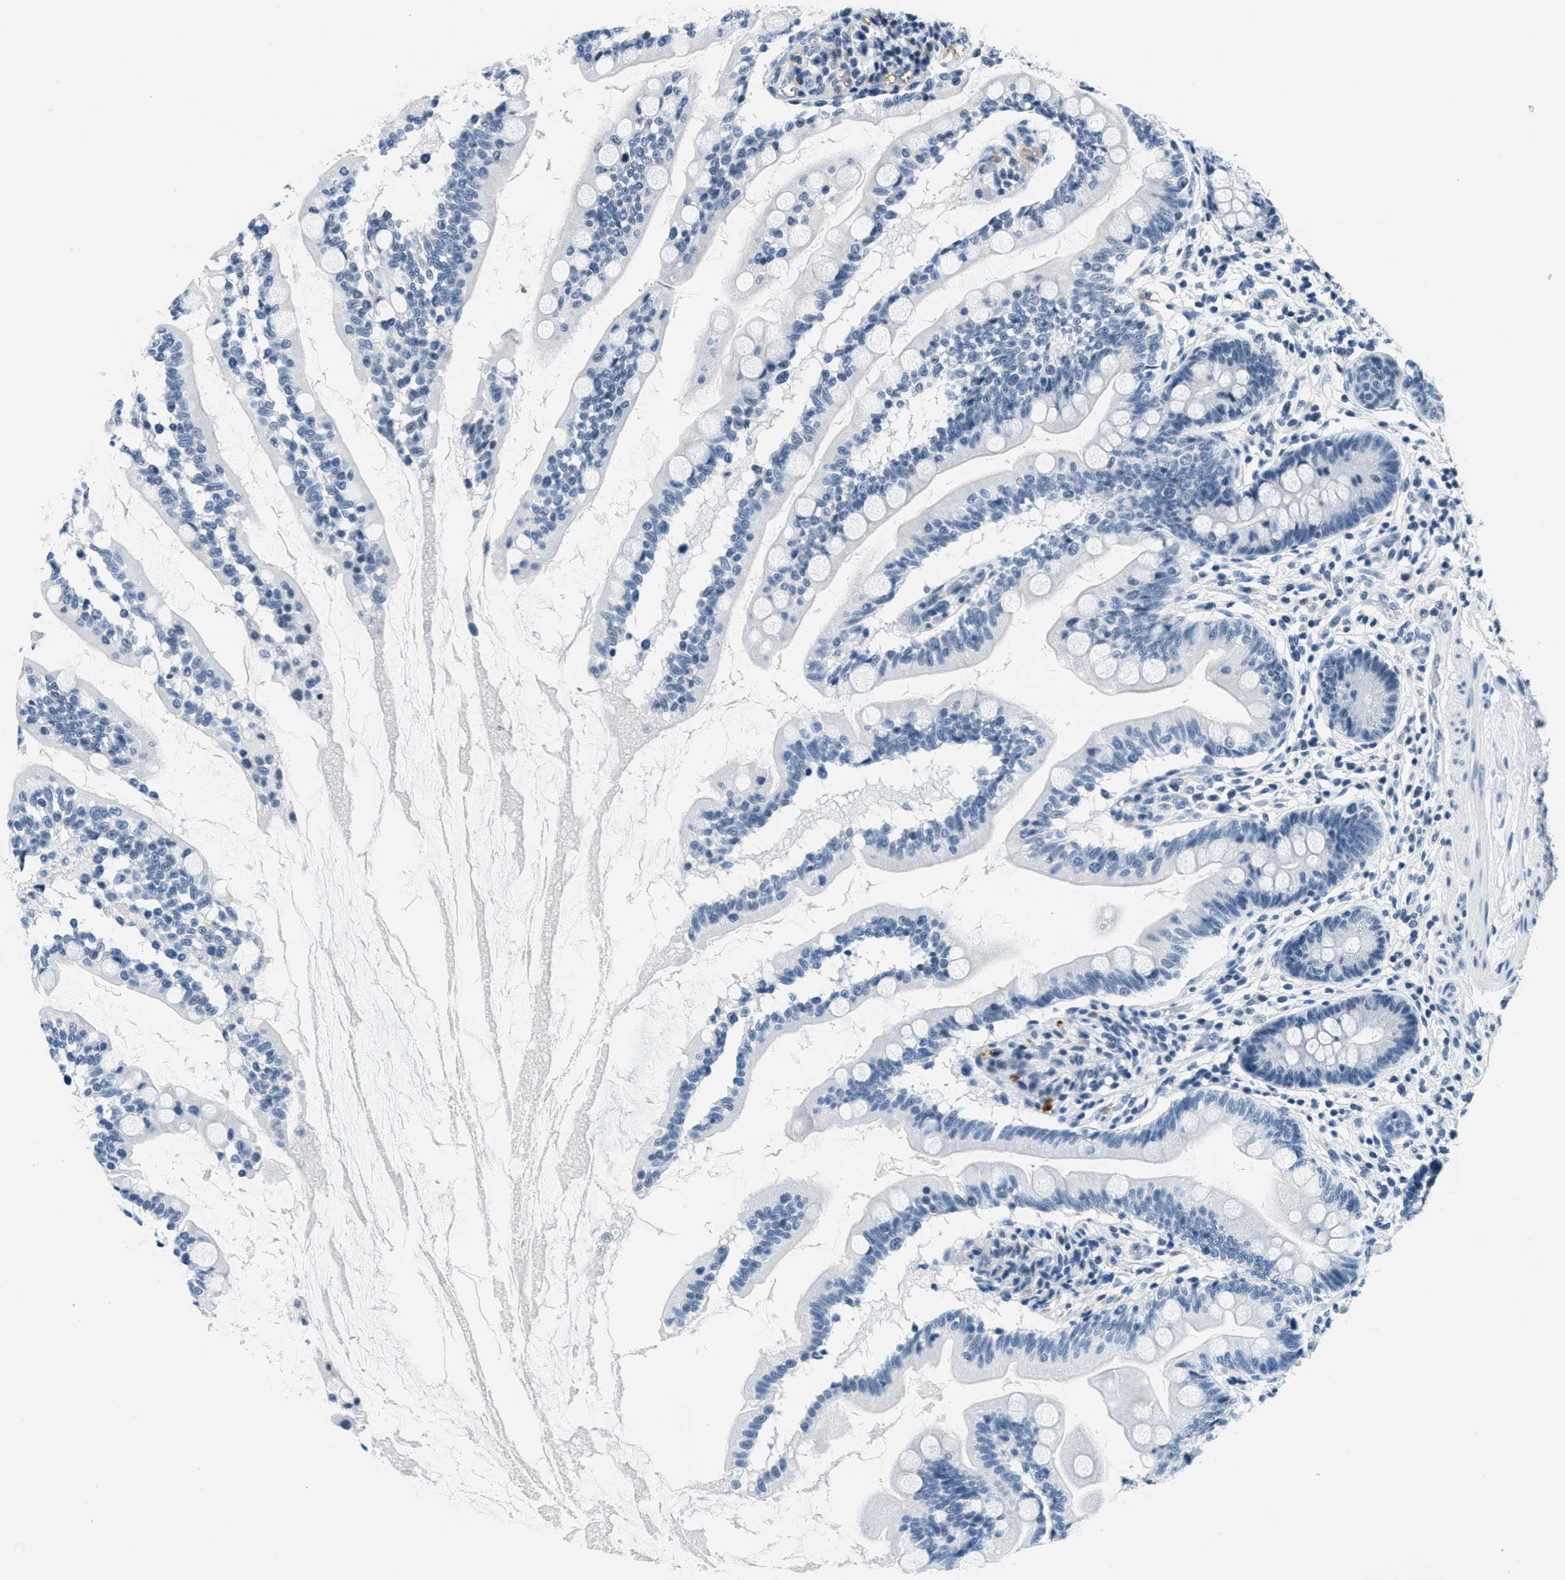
{"staining": {"intensity": "negative", "quantity": "none", "location": "none"}, "tissue": "small intestine", "cell_type": "Glandular cells", "image_type": "normal", "snomed": [{"axis": "morphology", "description": "Normal tissue, NOS"}, {"axis": "topography", "description": "Small intestine"}], "caption": "Immunohistochemistry (IHC) photomicrograph of normal small intestine: small intestine stained with DAB (3,3'-diaminobenzidine) shows no significant protein positivity in glandular cells. (DAB immunohistochemistry (IHC), high magnification).", "gene": "CA4", "patient": {"sex": "female", "age": 56}}